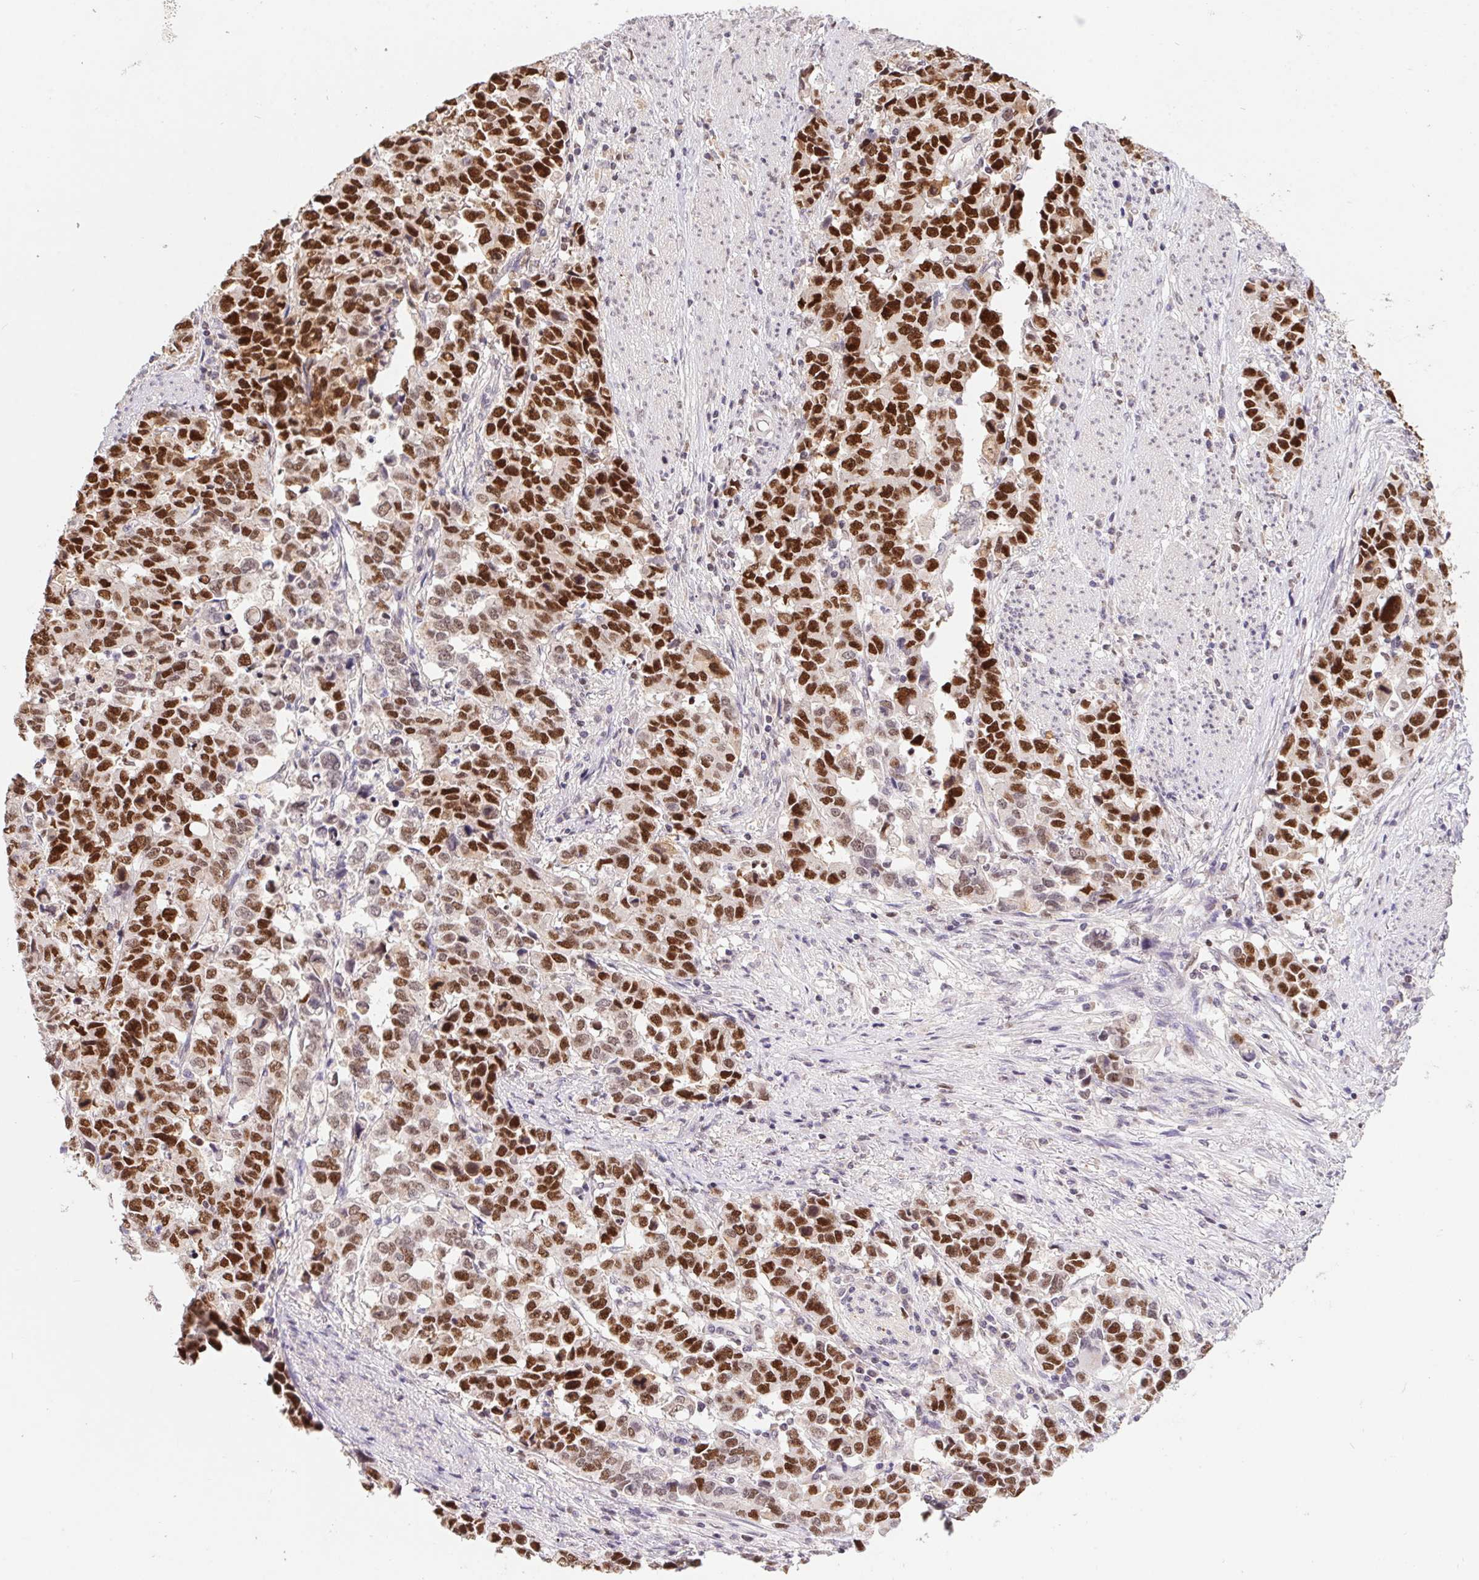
{"staining": {"intensity": "strong", "quantity": ">75%", "location": "nuclear"}, "tissue": "stomach cancer", "cell_type": "Tumor cells", "image_type": "cancer", "snomed": [{"axis": "morphology", "description": "Adenocarcinoma, NOS"}, {"axis": "topography", "description": "Stomach, upper"}], "caption": "Immunohistochemical staining of stomach cancer reveals strong nuclear protein positivity in approximately >75% of tumor cells.", "gene": "POLD3", "patient": {"sex": "male", "age": 69}}